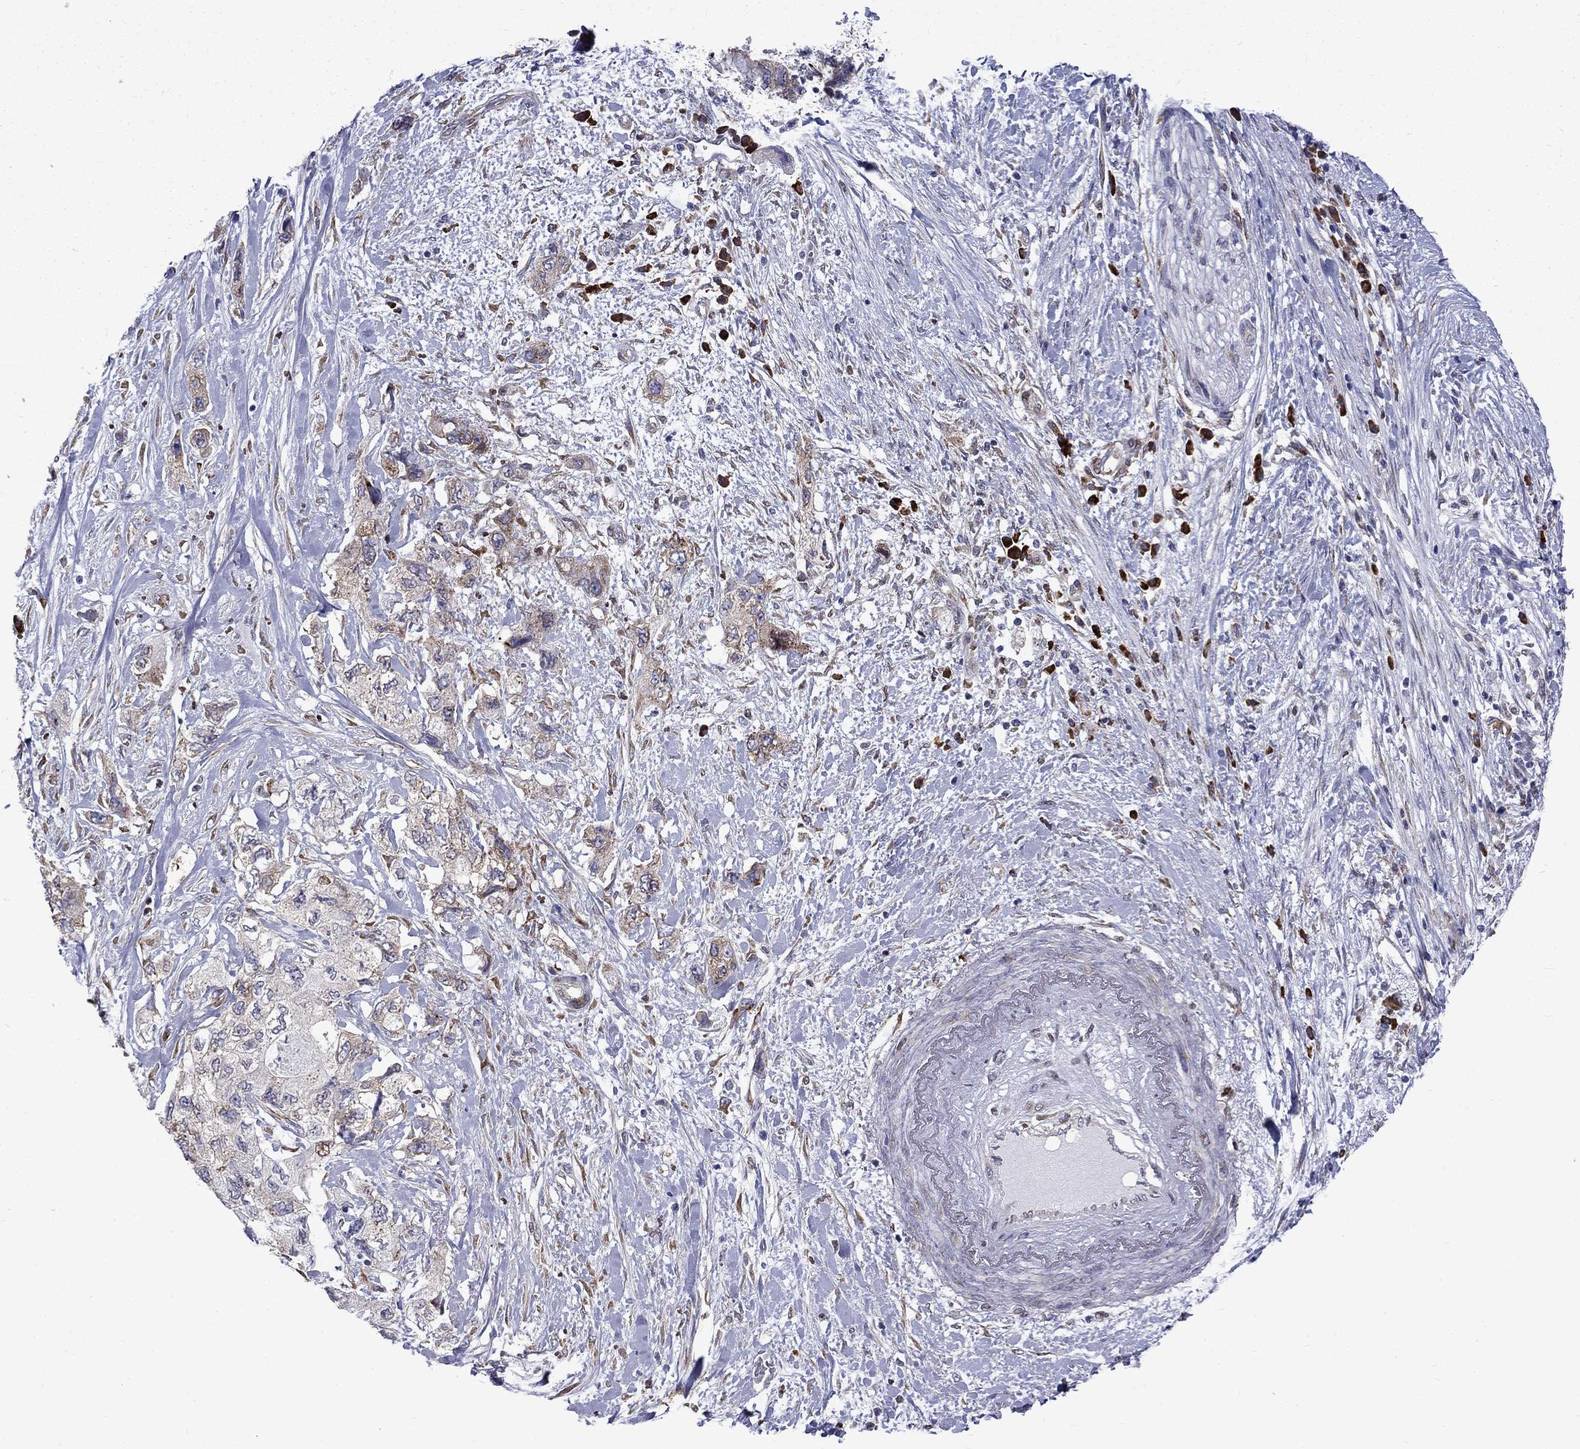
{"staining": {"intensity": "weak", "quantity": "25%-75%", "location": "cytoplasmic/membranous"}, "tissue": "pancreatic cancer", "cell_type": "Tumor cells", "image_type": "cancer", "snomed": [{"axis": "morphology", "description": "Adenocarcinoma, NOS"}, {"axis": "topography", "description": "Pancreas"}], "caption": "Immunohistochemistry of human adenocarcinoma (pancreatic) exhibits low levels of weak cytoplasmic/membranous expression in about 25%-75% of tumor cells.", "gene": "PABPC4", "patient": {"sex": "female", "age": 73}}